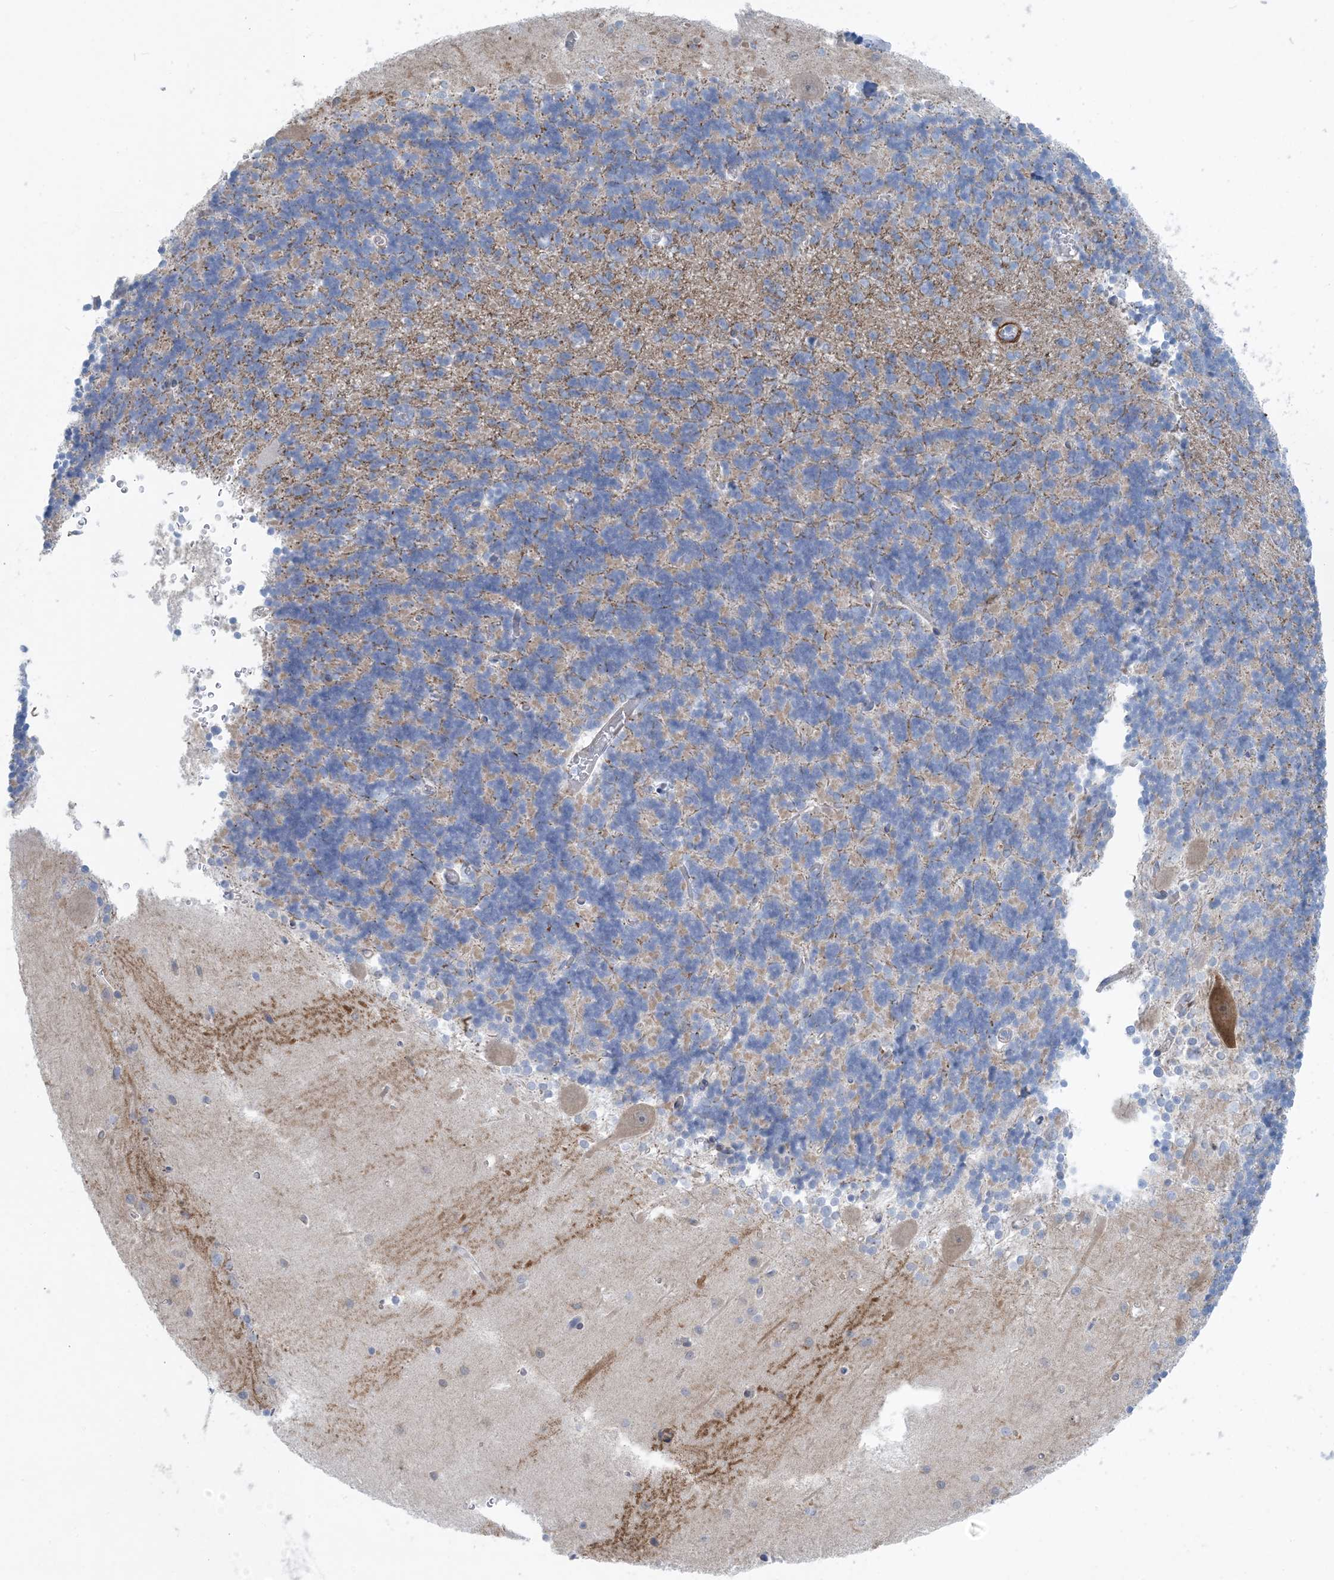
{"staining": {"intensity": "moderate", "quantity": "<25%", "location": "cytoplasmic/membranous"}, "tissue": "cerebellum", "cell_type": "Cells in granular layer", "image_type": "normal", "snomed": [{"axis": "morphology", "description": "Normal tissue, NOS"}, {"axis": "topography", "description": "Cerebellum"}], "caption": "About <25% of cells in granular layer in normal human cerebellum demonstrate moderate cytoplasmic/membranous protein staining as visualized by brown immunohistochemical staining.", "gene": "SHANK1", "patient": {"sex": "male", "age": 37}}